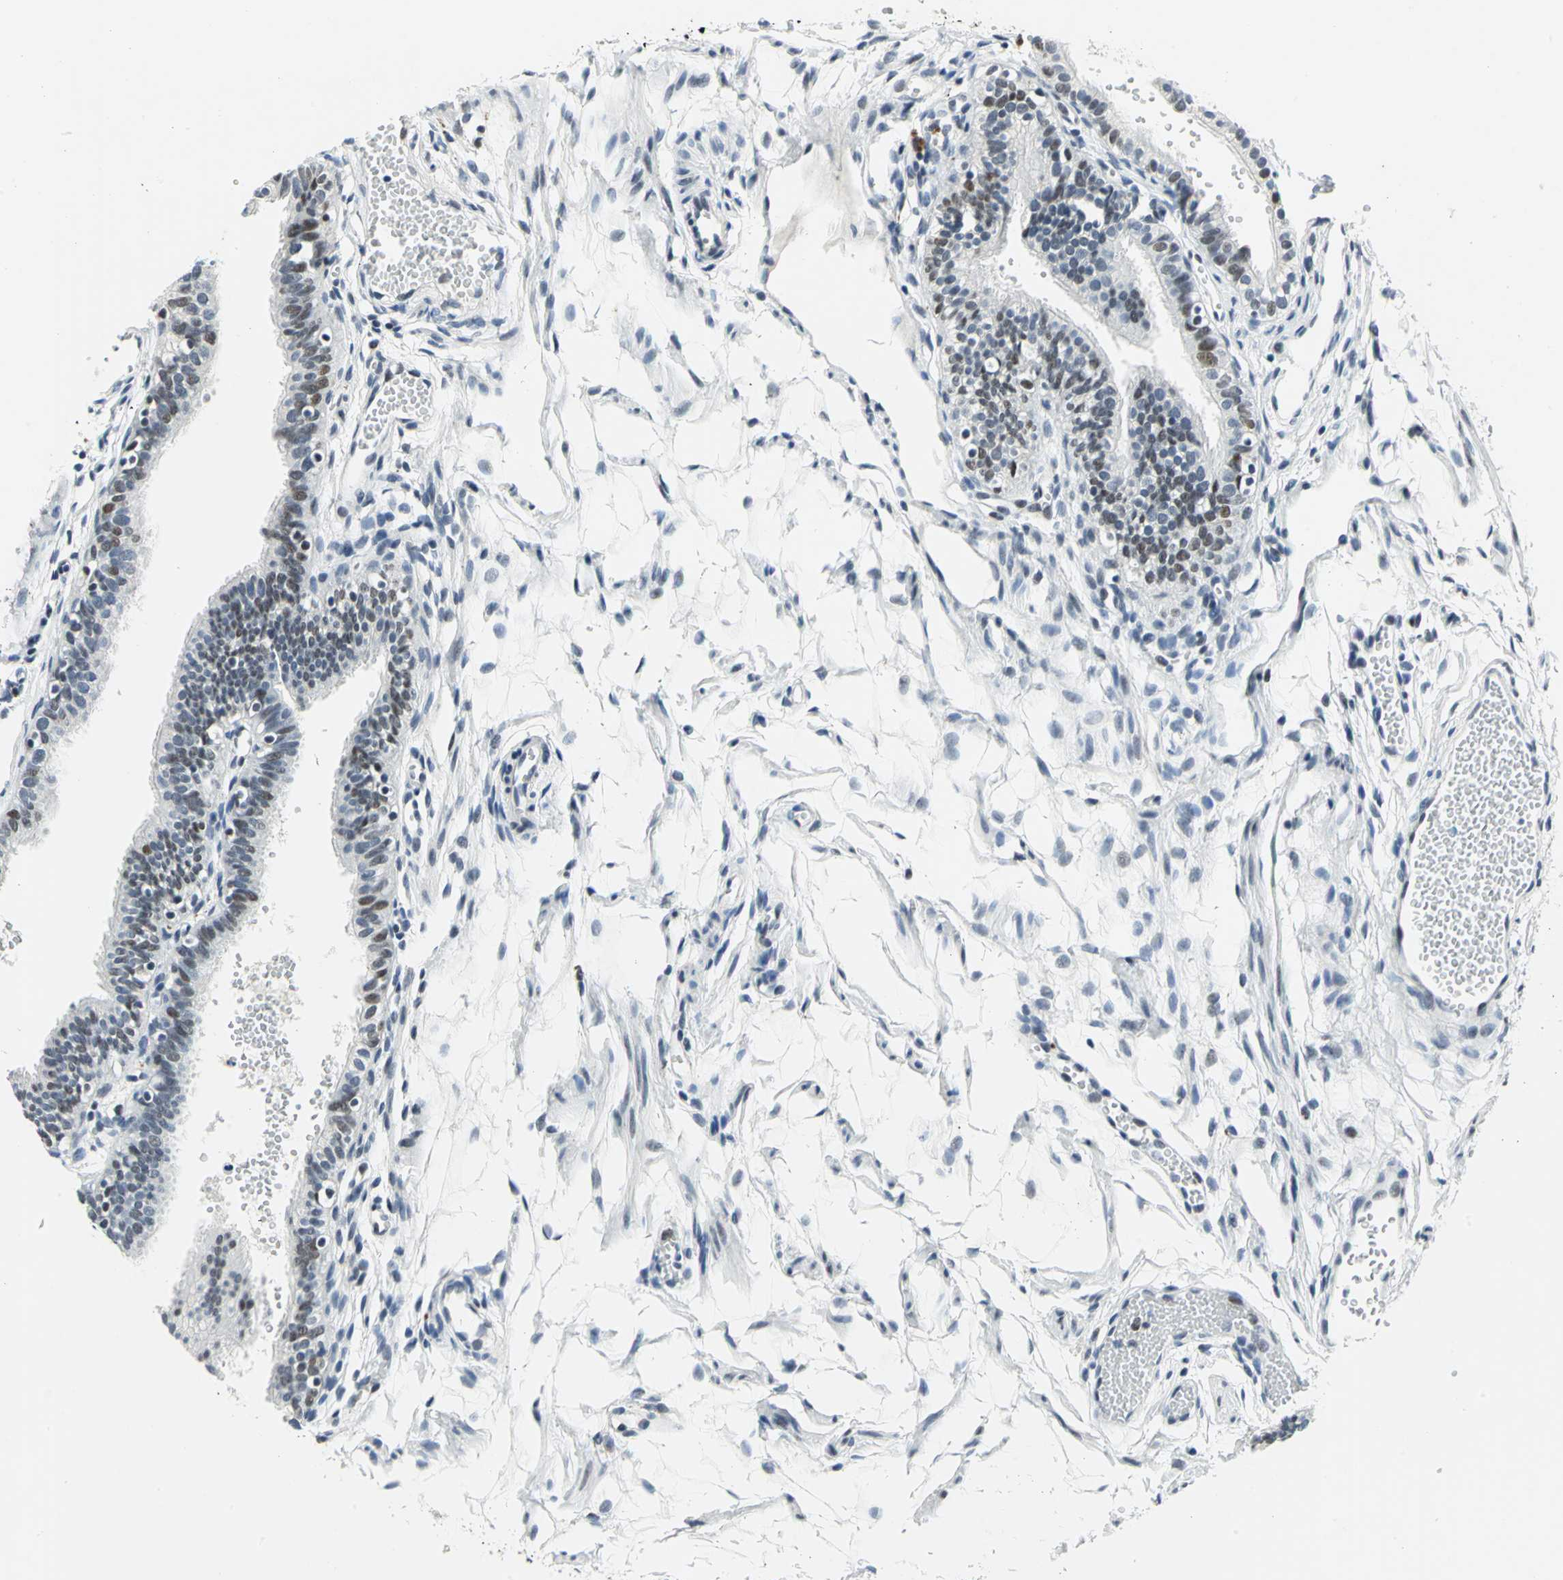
{"staining": {"intensity": "weak", "quantity": "25%-75%", "location": "nuclear"}, "tissue": "fallopian tube", "cell_type": "Glandular cells", "image_type": "normal", "snomed": [{"axis": "morphology", "description": "Normal tissue, NOS"}, {"axis": "topography", "description": "Fallopian tube"}, {"axis": "topography", "description": "Placenta"}], "caption": "Immunohistochemistry of benign human fallopian tube demonstrates low levels of weak nuclear staining in approximately 25%-75% of glandular cells.", "gene": "RAD17", "patient": {"sex": "female", "age": 34}}